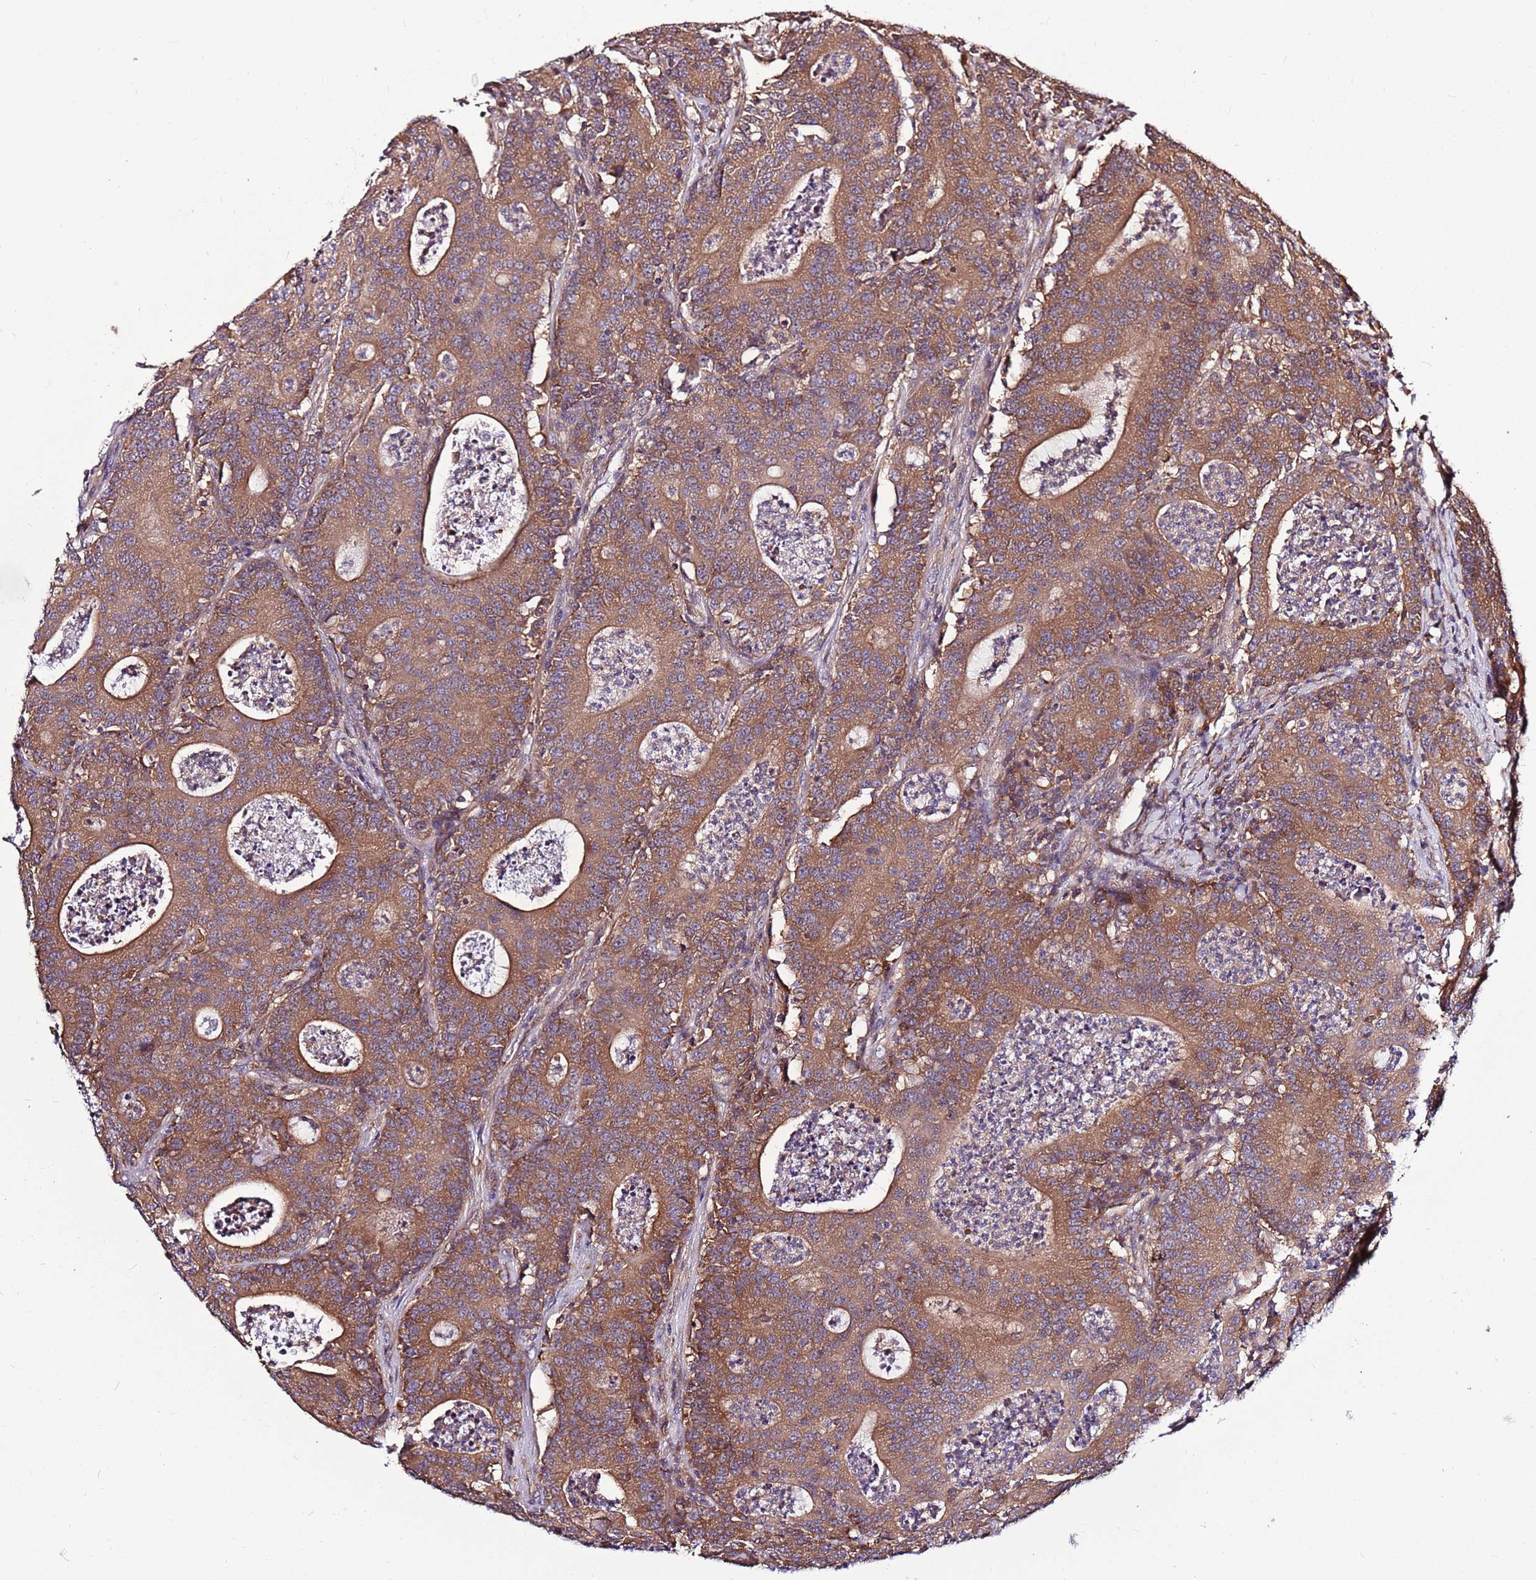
{"staining": {"intensity": "moderate", "quantity": ">75%", "location": "cytoplasmic/membranous"}, "tissue": "colorectal cancer", "cell_type": "Tumor cells", "image_type": "cancer", "snomed": [{"axis": "morphology", "description": "Adenocarcinoma, NOS"}, {"axis": "topography", "description": "Colon"}], "caption": "This is an image of immunohistochemistry (IHC) staining of adenocarcinoma (colorectal), which shows moderate expression in the cytoplasmic/membranous of tumor cells.", "gene": "ATXN2L", "patient": {"sex": "male", "age": 83}}